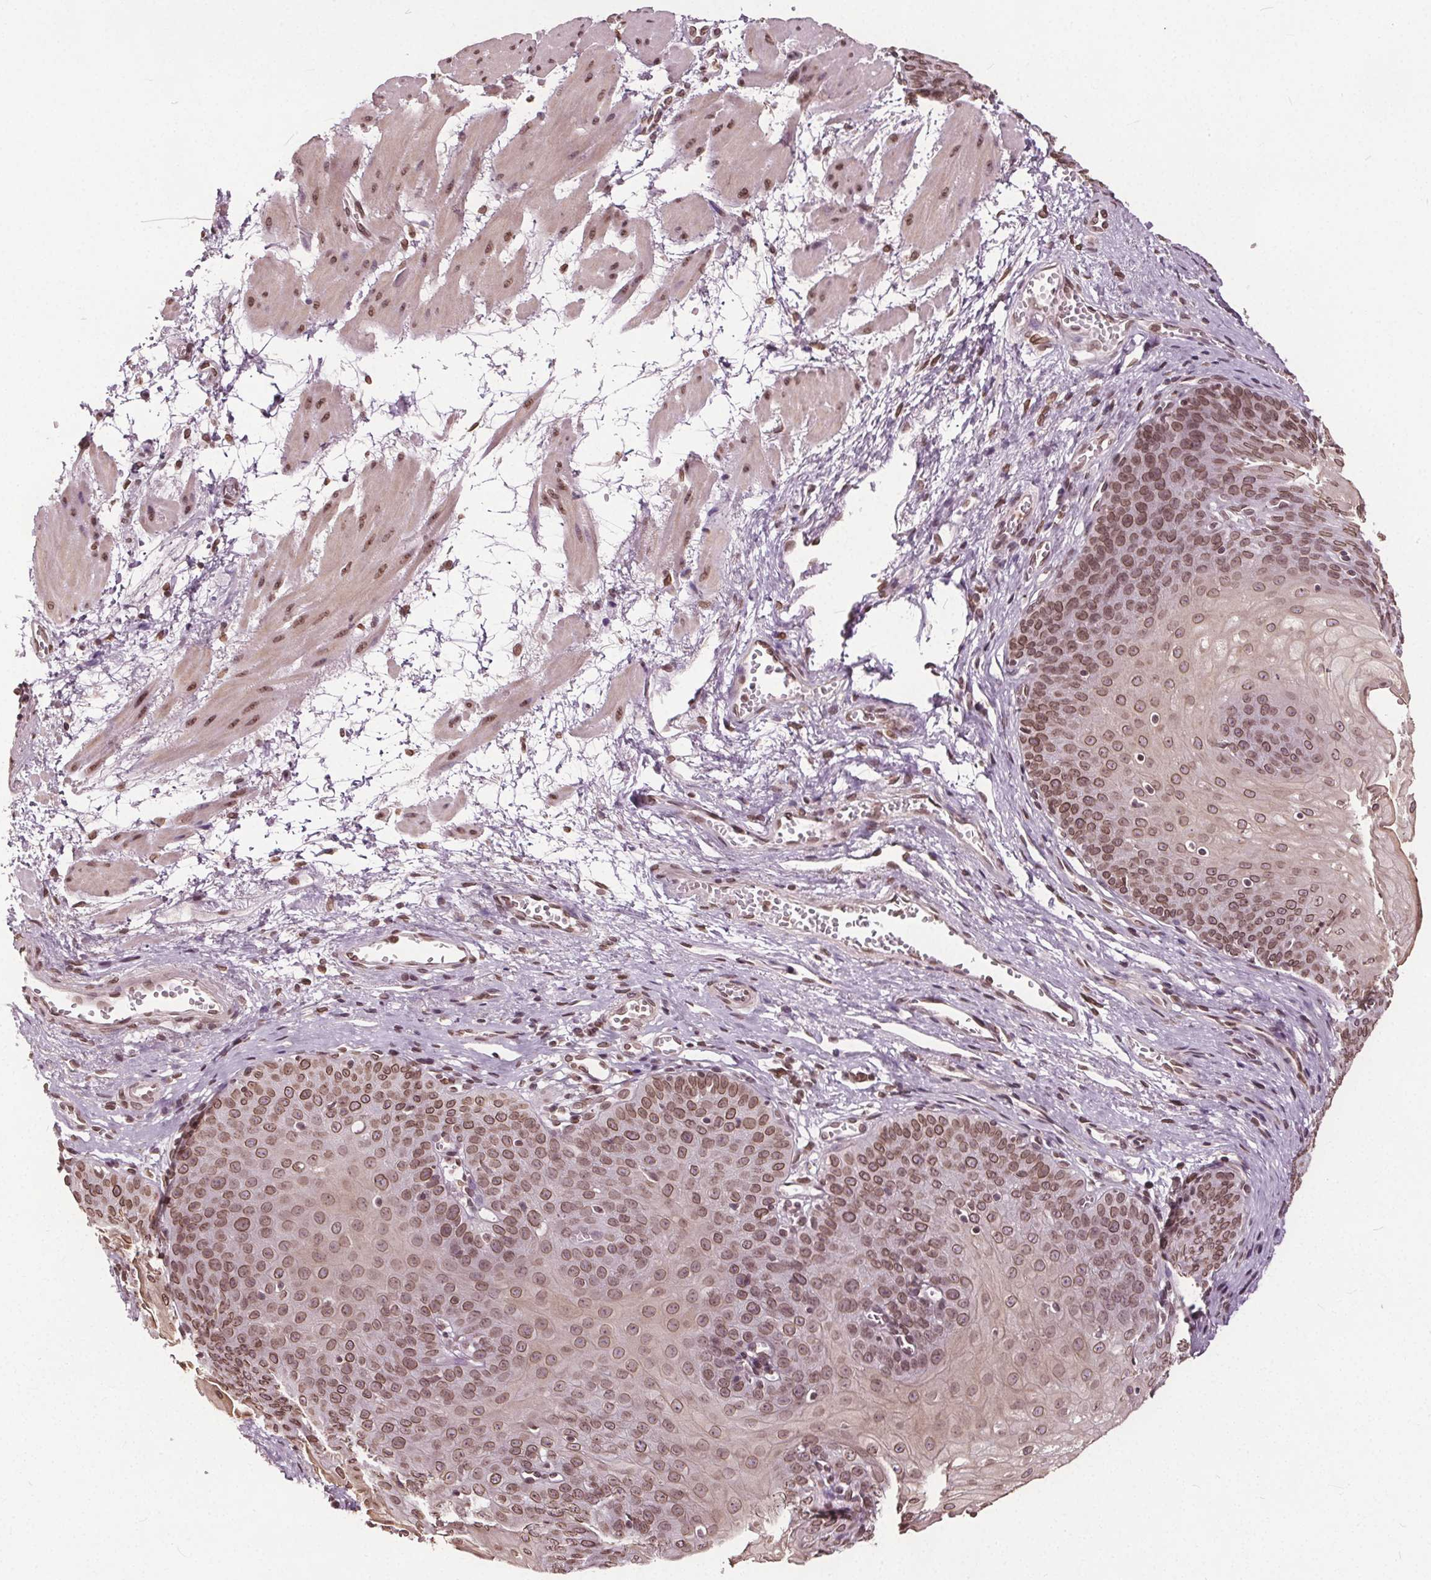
{"staining": {"intensity": "moderate", "quantity": ">75%", "location": "cytoplasmic/membranous,nuclear"}, "tissue": "esophagus", "cell_type": "Squamous epithelial cells", "image_type": "normal", "snomed": [{"axis": "morphology", "description": "Normal tissue, NOS"}, {"axis": "topography", "description": "Esophagus"}], "caption": "High-power microscopy captured an immunohistochemistry image of benign esophagus, revealing moderate cytoplasmic/membranous,nuclear positivity in about >75% of squamous epithelial cells.", "gene": "TTC39C", "patient": {"sex": "male", "age": 71}}